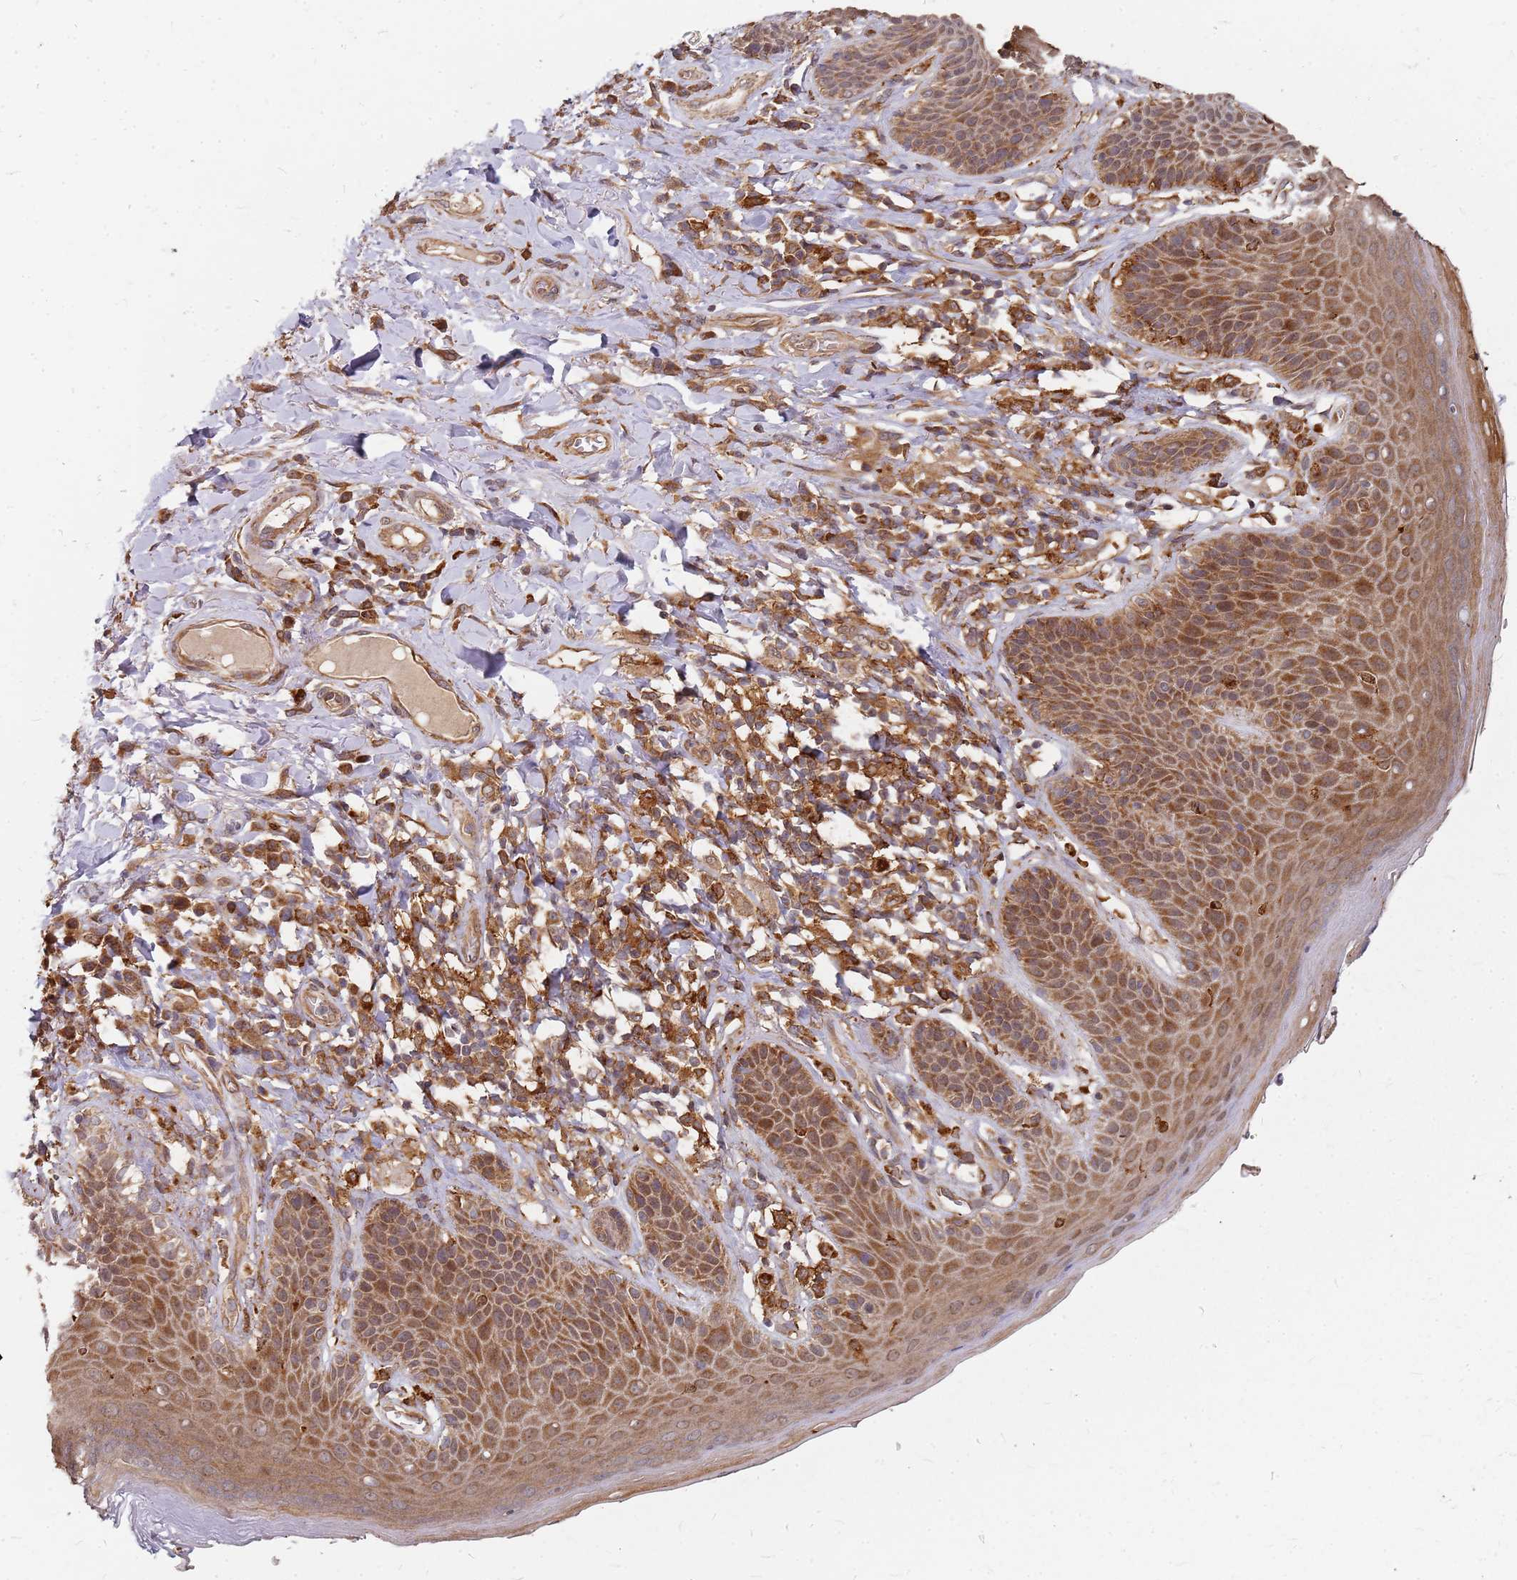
{"staining": {"intensity": "strong", "quantity": ">75%", "location": "cytoplasmic/membranous"}, "tissue": "skin", "cell_type": "Epidermal cells", "image_type": "normal", "snomed": [{"axis": "morphology", "description": "Normal tissue, NOS"}, {"axis": "topography", "description": "Anal"}], "caption": "Normal skin demonstrates strong cytoplasmic/membranous positivity in about >75% of epidermal cells, visualized by immunohistochemistry.", "gene": "TRABD", "patient": {"sex": "female", "age": 89}}